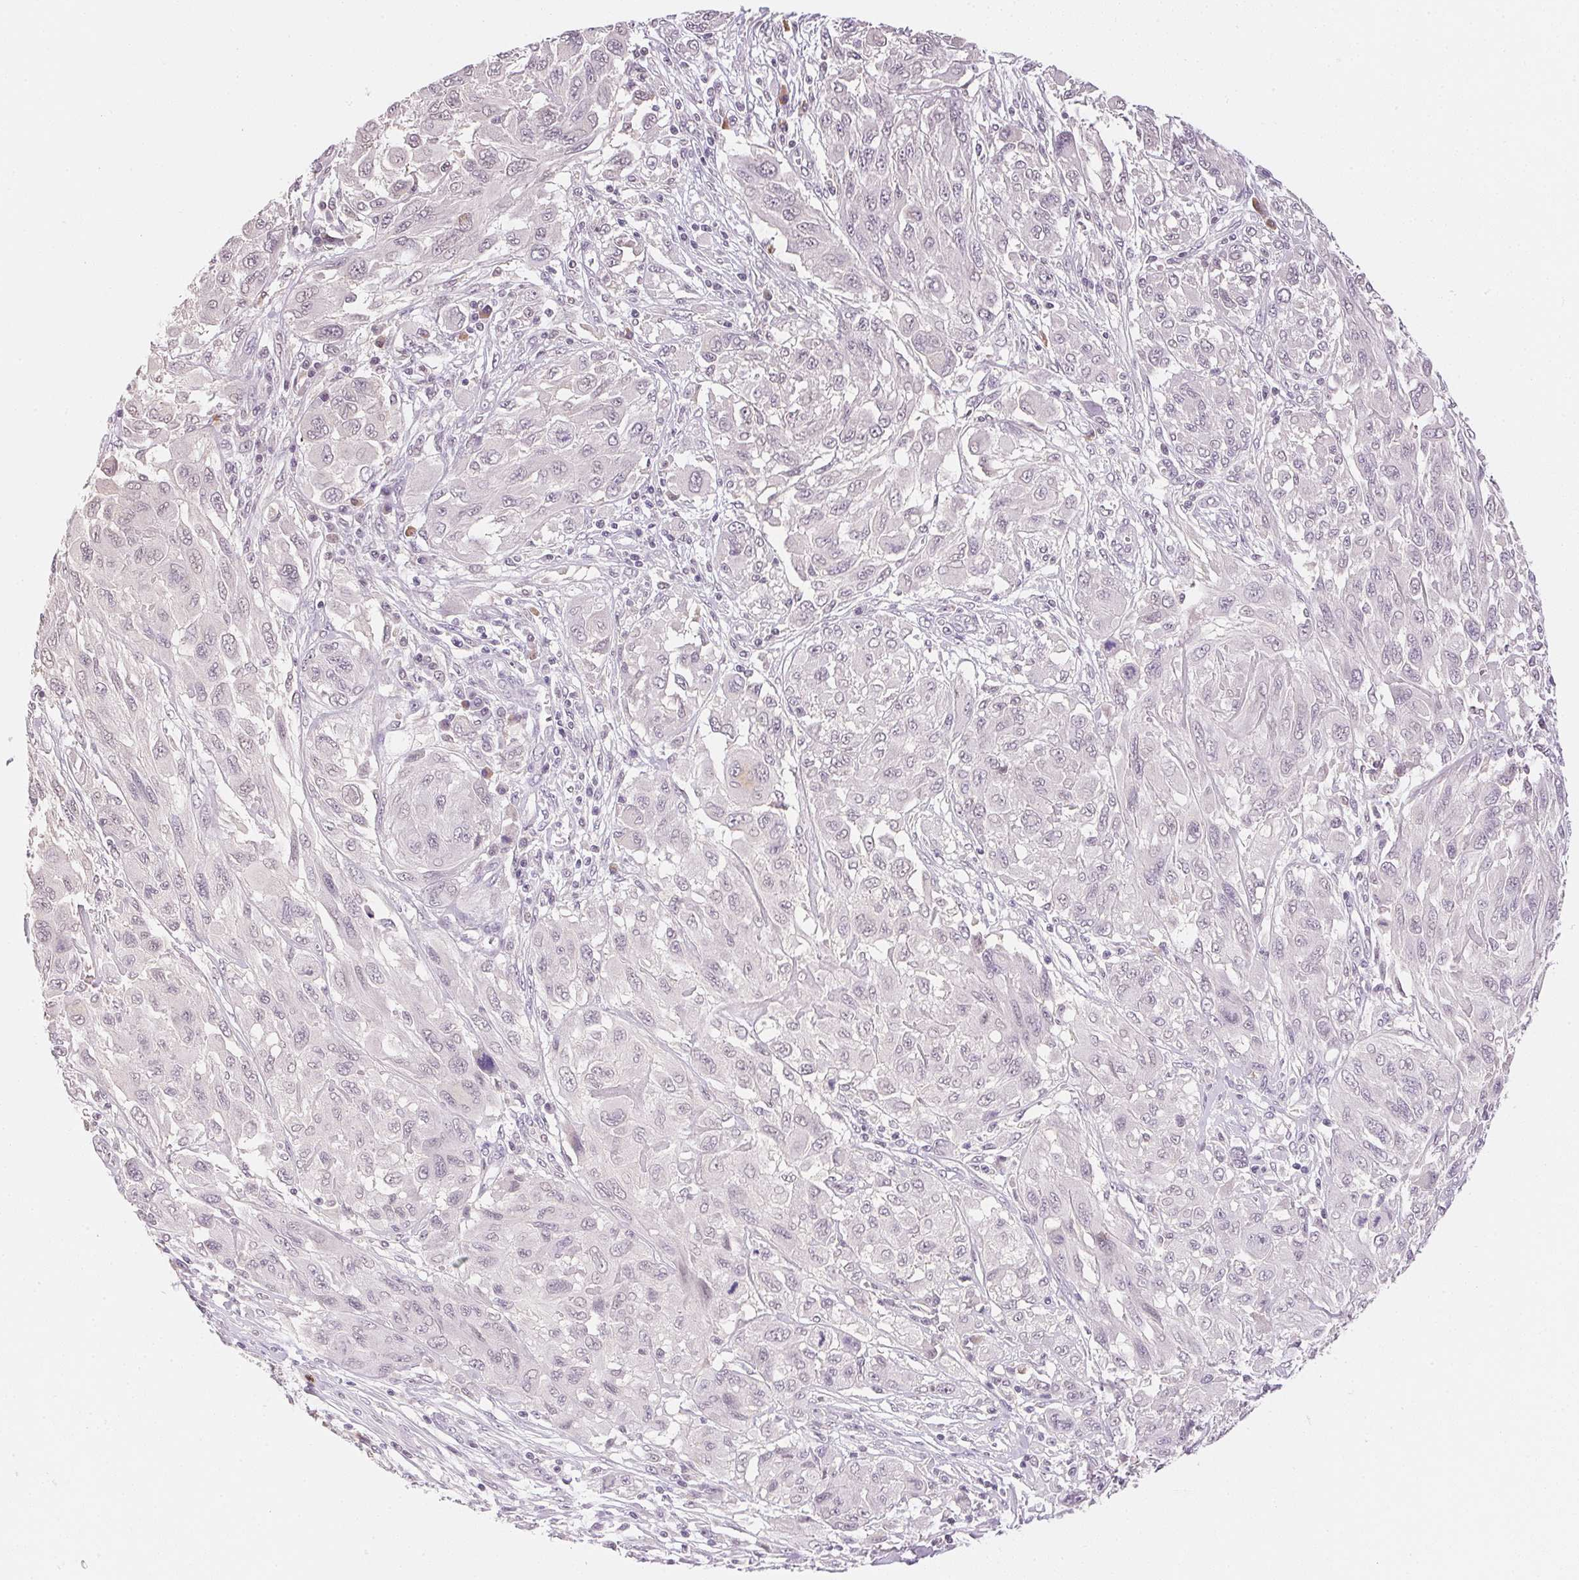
{"staining": {"intensity": "negative", "quantity": "none", "location": "none"}, "tissue": "melanoma", "cell_type": "Tumor cells", "image_type": "cancer", "snomed": [{"axis": "morphology", "description": "Malignant melanoma, NOS"}, {"axis": "topography", "description": "Skin"}], "caption": "Malignant melanoma stained for a protein using IHC shows no expression tumor cells.", "gene": "FNDC4", "patient": {"sex": "female", "age": 91}}